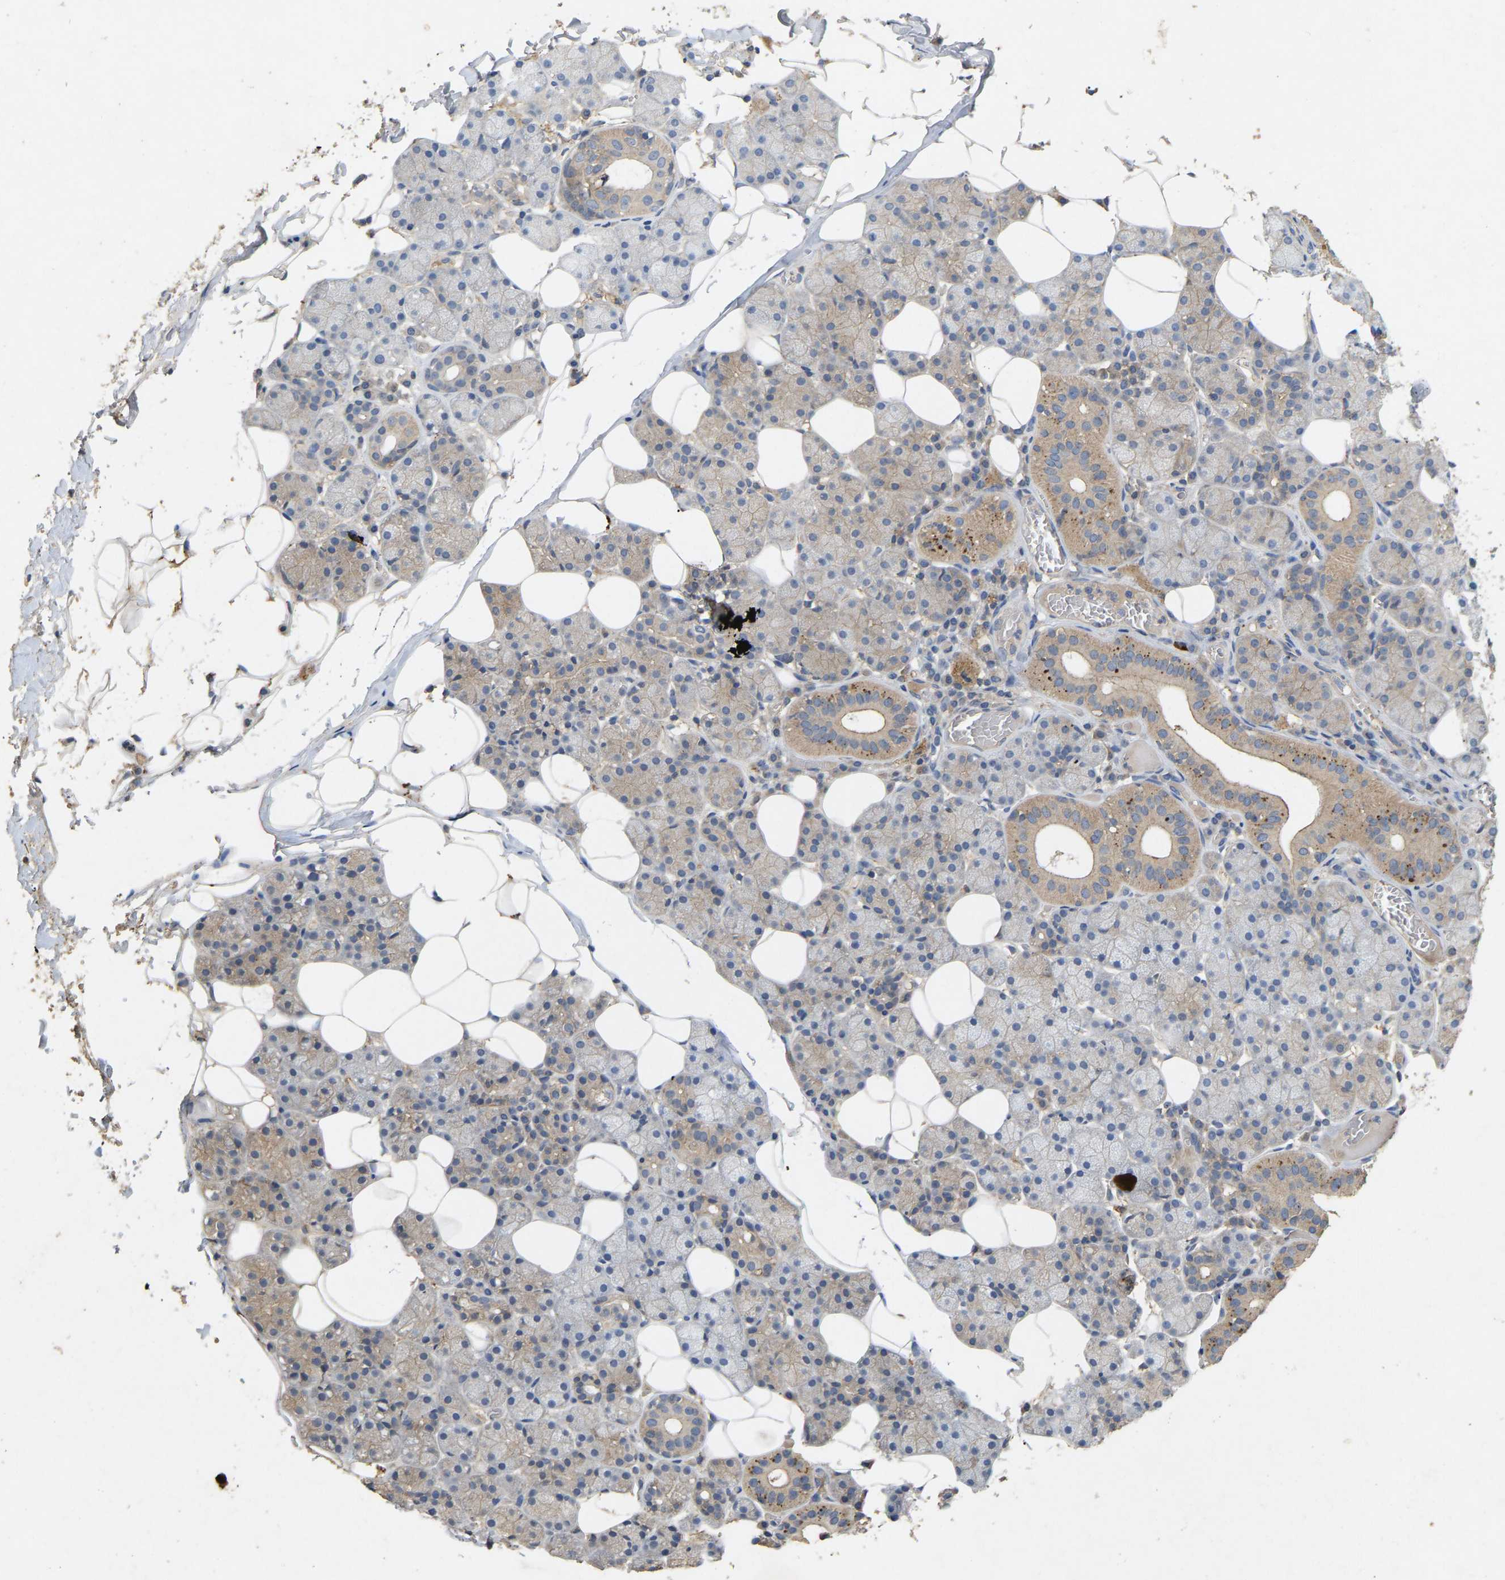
{"staining": {"intensity": "weak", "quantity": "25%-75%", "location": "cytoplasmic/membranous"}, "tissue": "salivary gland", "cell_type": "Glandular cells", "image_type": "normal", "snomed": [{"axis": "morphology", "description": "Normal tissue, NOS"}, {"axis": "topography", "description": "Salivary gland"}], "caption": "High-magnification brightfield microscopy of unremarkable salivary gland stained with DAB (3,3'-diaminobenzidine) (brown) and counterstained with hematoxylin (blue). glandular cells exhibit weak cytoplasmic/membranous expression is present in about25%-75% of cells. Immunohistochemistry (ihc) stains the protein in brown and the nuclei are stained blue.", "gene": "LPAR2", "patient": {"sex": "female", "age": 33}}